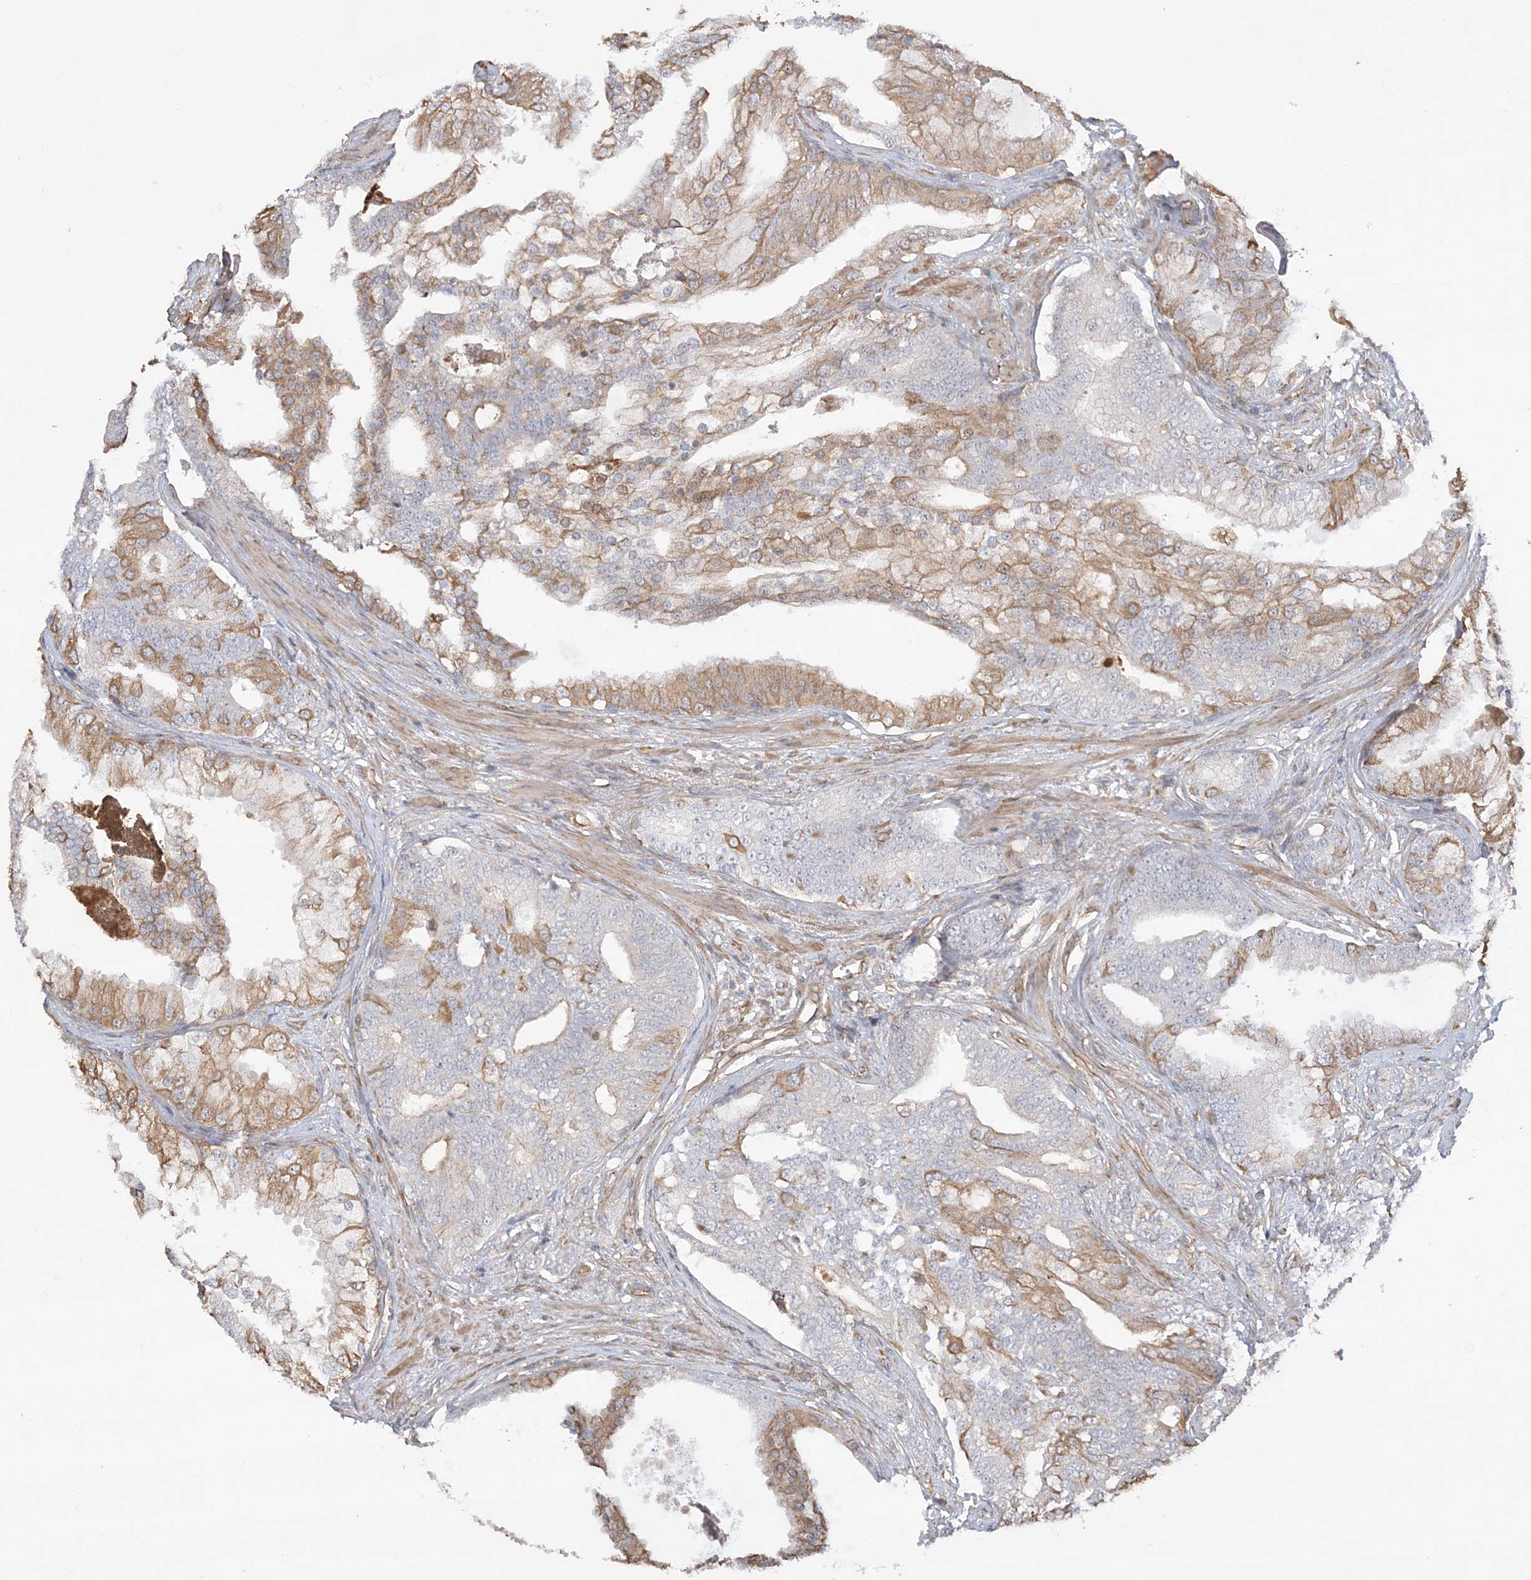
{"staining": {"intensity": "moderate", "quantity": "<25%", "location": "cytoplasmic/membranous"}, "tissue": "prostate cancer", "cell_type": "Tumor cells", "image_type": "cancer", "snomed": [{"axis": "morphology", "description": "Adenocarcinoma, Low grade"}, {"axis": "topography", "description": "Prostate"}], "caption": "Immunohistochemistry of human prostate cancer (low-grade adenocarcinoma) displays low levels of moderate cytoplasmic/membranous expression in approximately <25% of tumor cells. The staining is performed using DAB (3,3'-diaminobenzidine) brown chromogen to label protein expression. The nuclei are counter-stained blue using hematoxylin.", "gene": "ZNF821", "patient": {"sex": "male", "age": 58}}